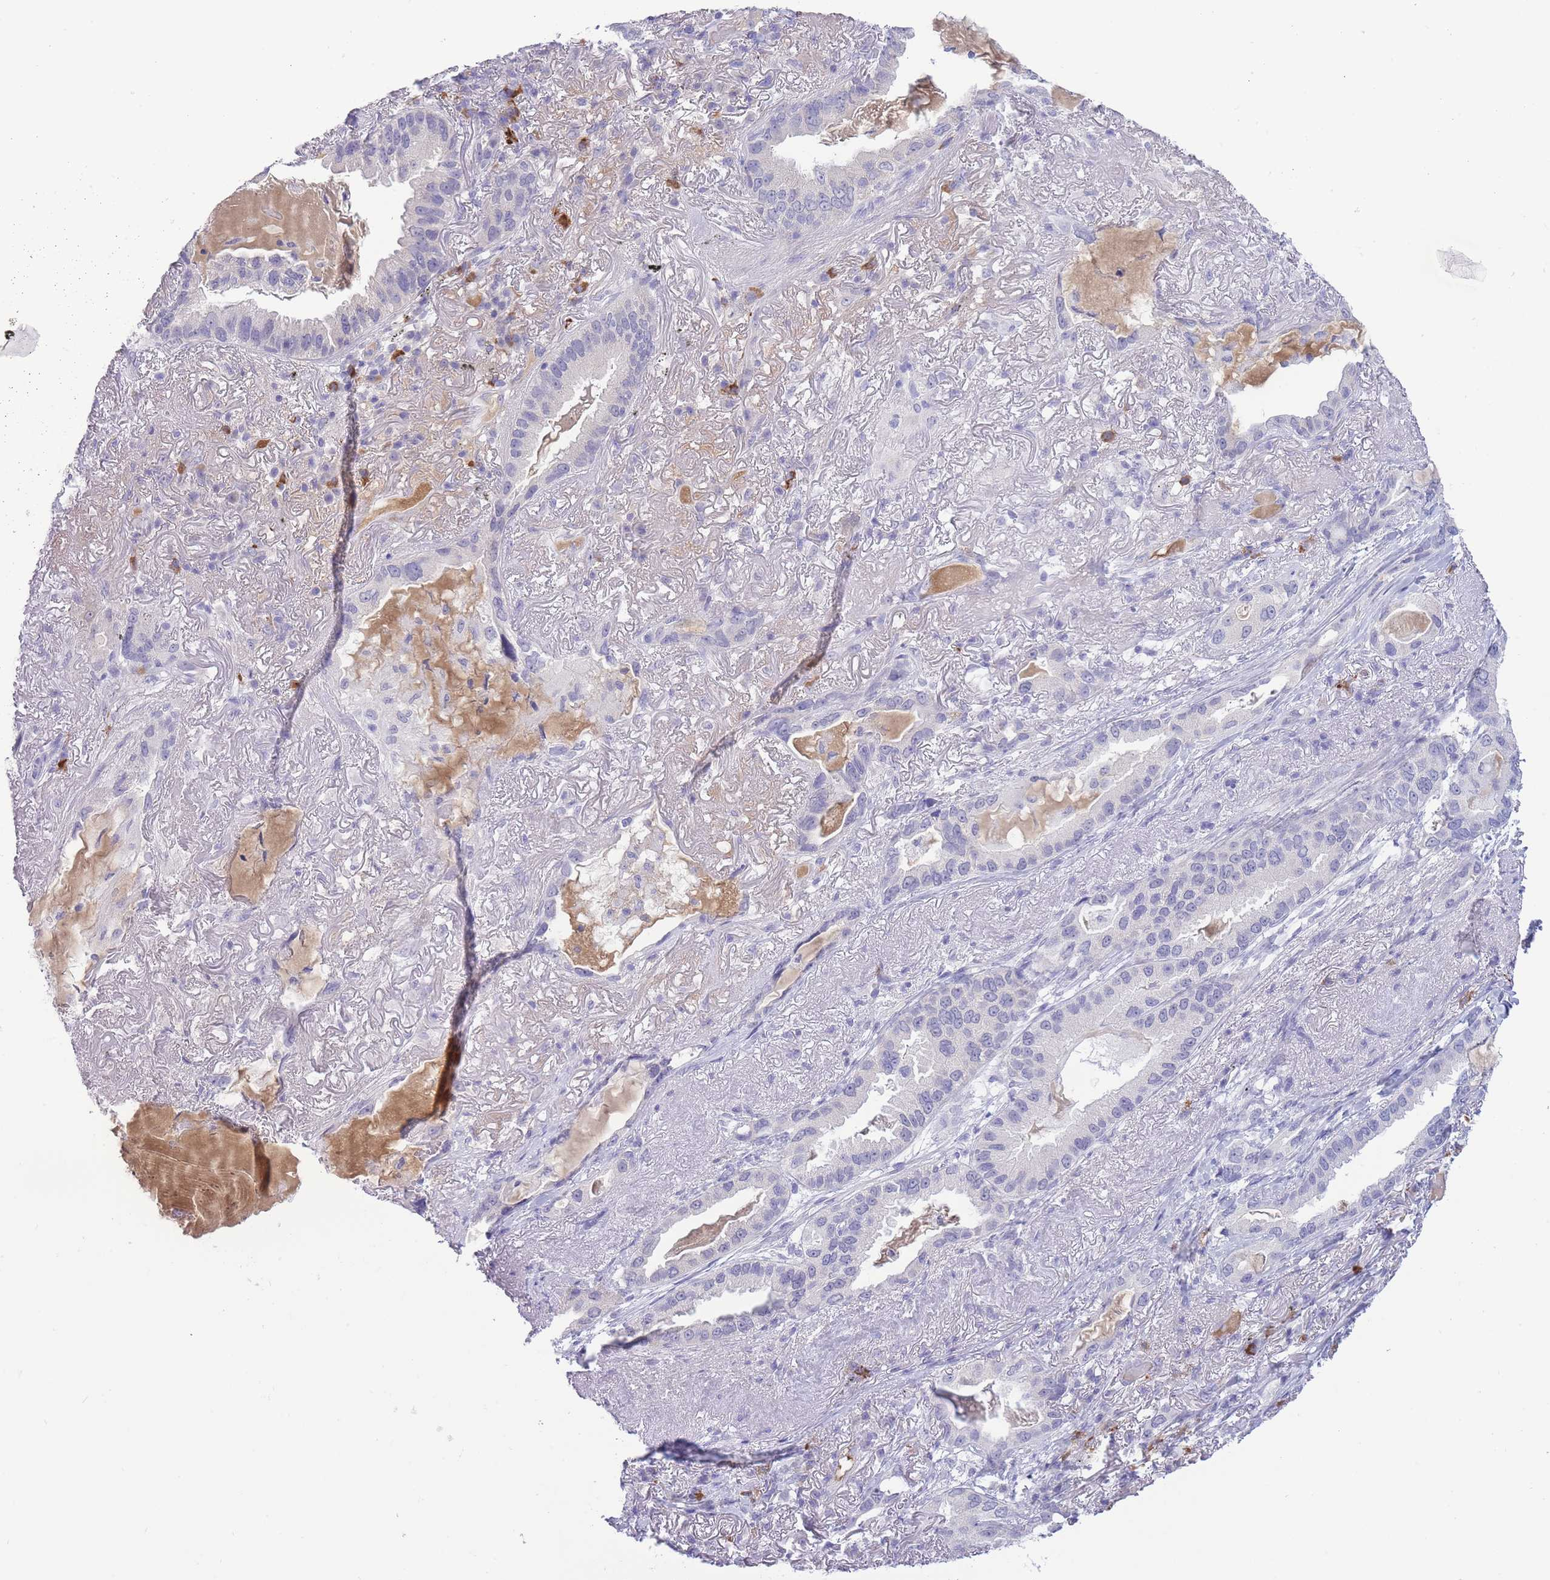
{"staining": {"intensity": "negative", "quantity": "none", "location": "none"}, "tissue": "lung cancer", "cell_type": "Tumor cells", "image_type": "cancer", "snomed": [{"axis": "morphology", "description": "Adenocarcinoma, NOS"}, {"axis": "topography", "description": "Lung"}], "caption": "Immunohistochemical staining of human lung adenocarcinoma shows no significant staining in tumor cells.", "gene": "ASAP3", "patient": {"sex": "female", "age": 69}}